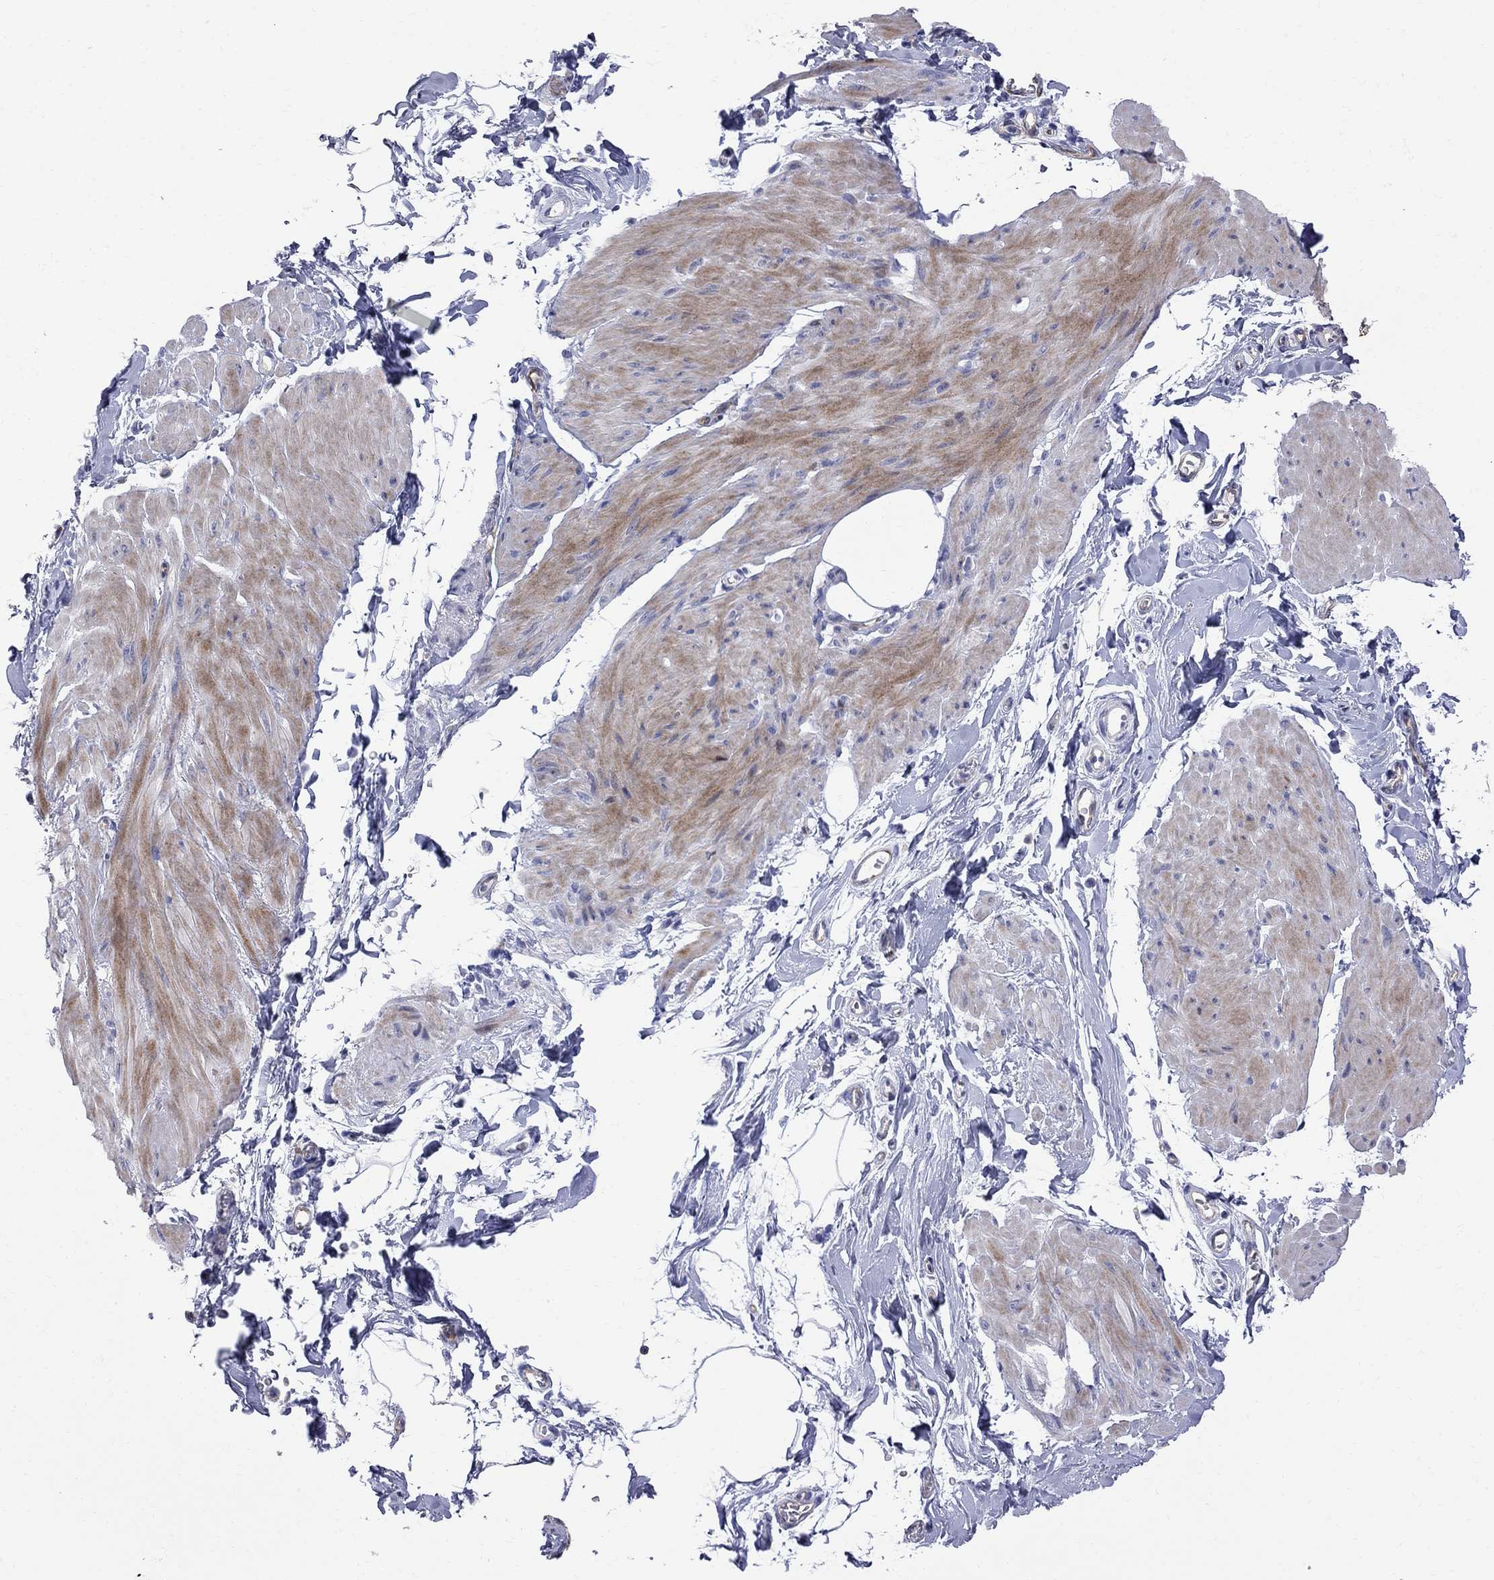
{"staining": {"intensity": "moderate", "quantity": "25%-75%", "location": "cytoplasmic/membranous"}, "tissue": "smooth muscle", "cell_type": "Smooth muscle cells", "image_type": "normal", "snomed": [{"axis": "morphology", "description": "Normal tissue, NOS"}, {"axis": "topography", "description": "Adipose tissue"}, {"axis": "topography", "description": "Smooth muscle"}, {"axis": "topography", "description": "Peripheral nerve tissue"}], "caption": "Immunohistochemical staining of normal human smooth muscle reveals medium levels of moderate cytoplasmic/membranous staining in approximately 25%-75% of smooth muscle cells.", "gene": "ABI3", "patient": {"sex": "male", "age": 83}}